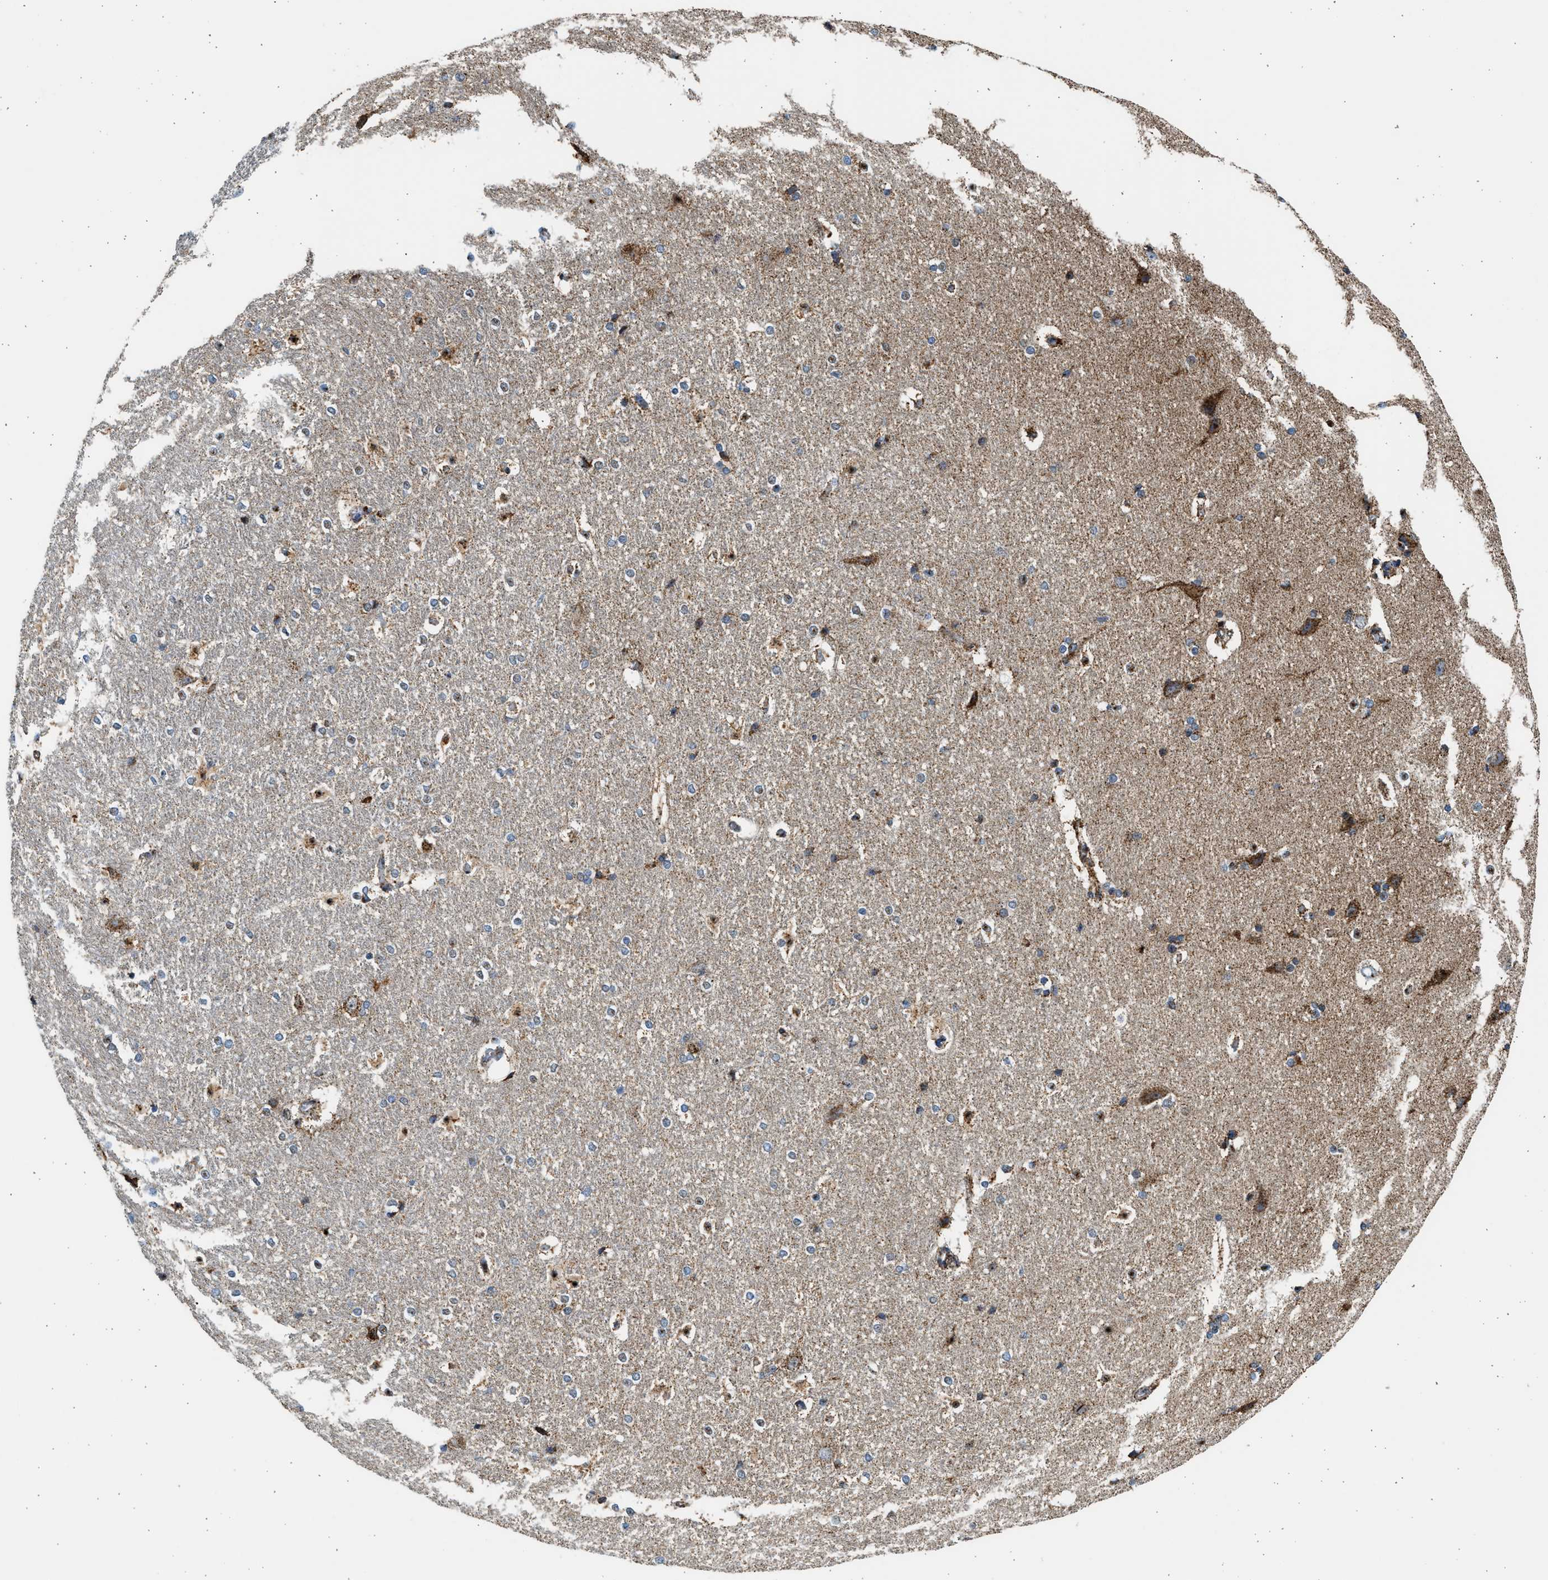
{"staining": {"intensity": "moderate", "quantity": "25%-75%", "location": "cytoplasmic/membranous,nuclear"}, "tissue": "hippocampus", "cell_type": "Glial cells", "image_type": "normal", "snomed": [{"axis": "morphology", "description": "Normal tissue, NOS"}, {"axis": "topography", "description": "Hippocampus"}], "caption": "This image shows IHC staining of unremarkable human hippocampus, with medium moderate cytoplasmic/membranous,nuclear positivity in about 25%-75% of glial cells.", "gene": "KCNMB3", "patient": {"sex": "female", "age": 19}}